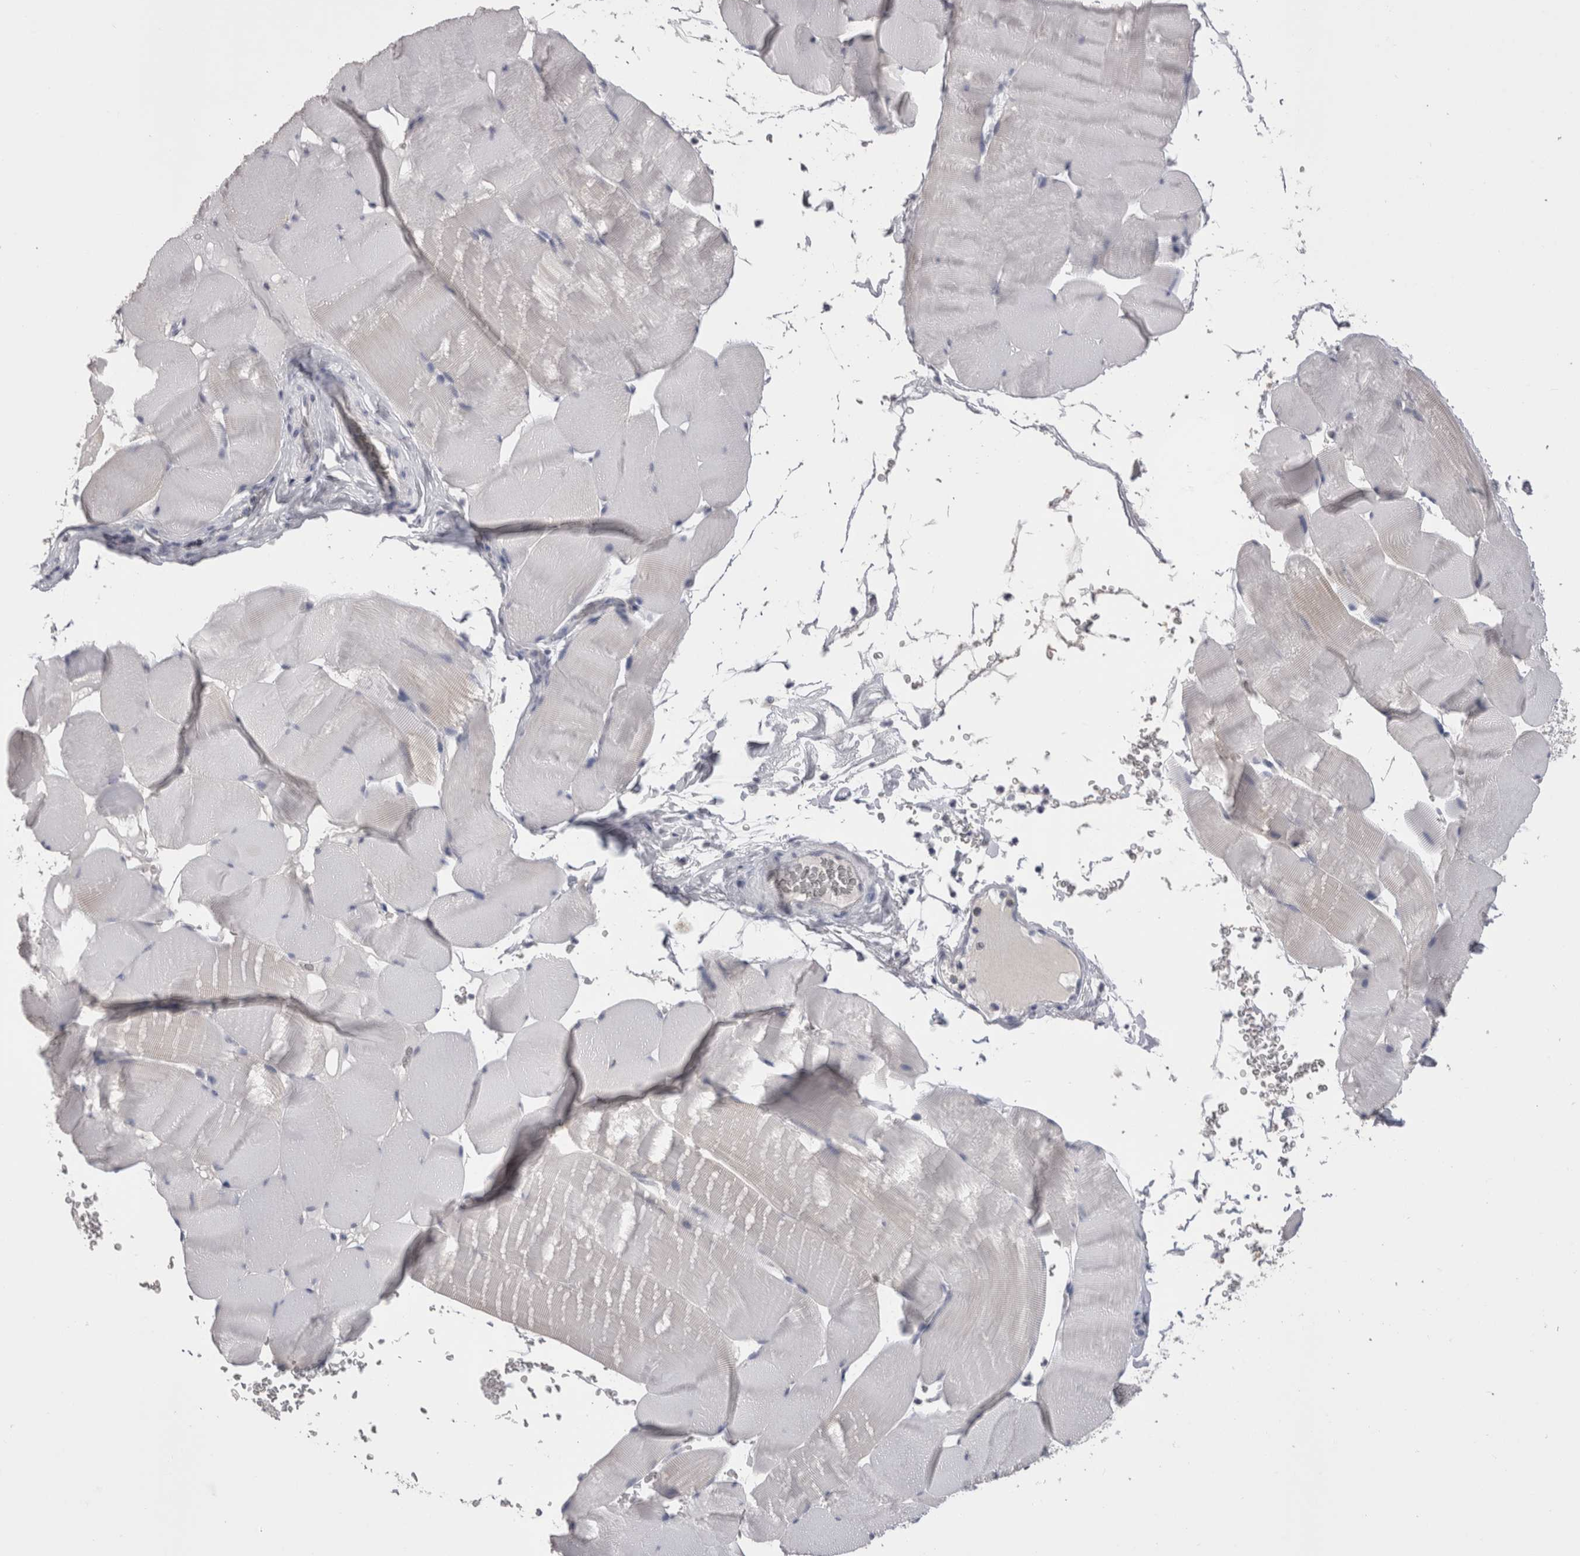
{"staining": {"intensity": "negative", "quantity": "none", "location": "none"}, "tissue": "skeletal muscle", "cell_type": "Myocytes", "image_type": "normal", "snomed": [{"axis": "morphology", "description": "Normal tissue, NOS"}, {"axis": "topography", "description": "Skeletal muscle"}], "caption": "IHC micrograph of normal skeletal muscle: skeletal muscle stained with DAB (3,3'-diaminobenzidine) exhibits no significant protein expression in myocytes.", "gene": "CDHR5", "patient": {"sex": "male", "age": 62}}